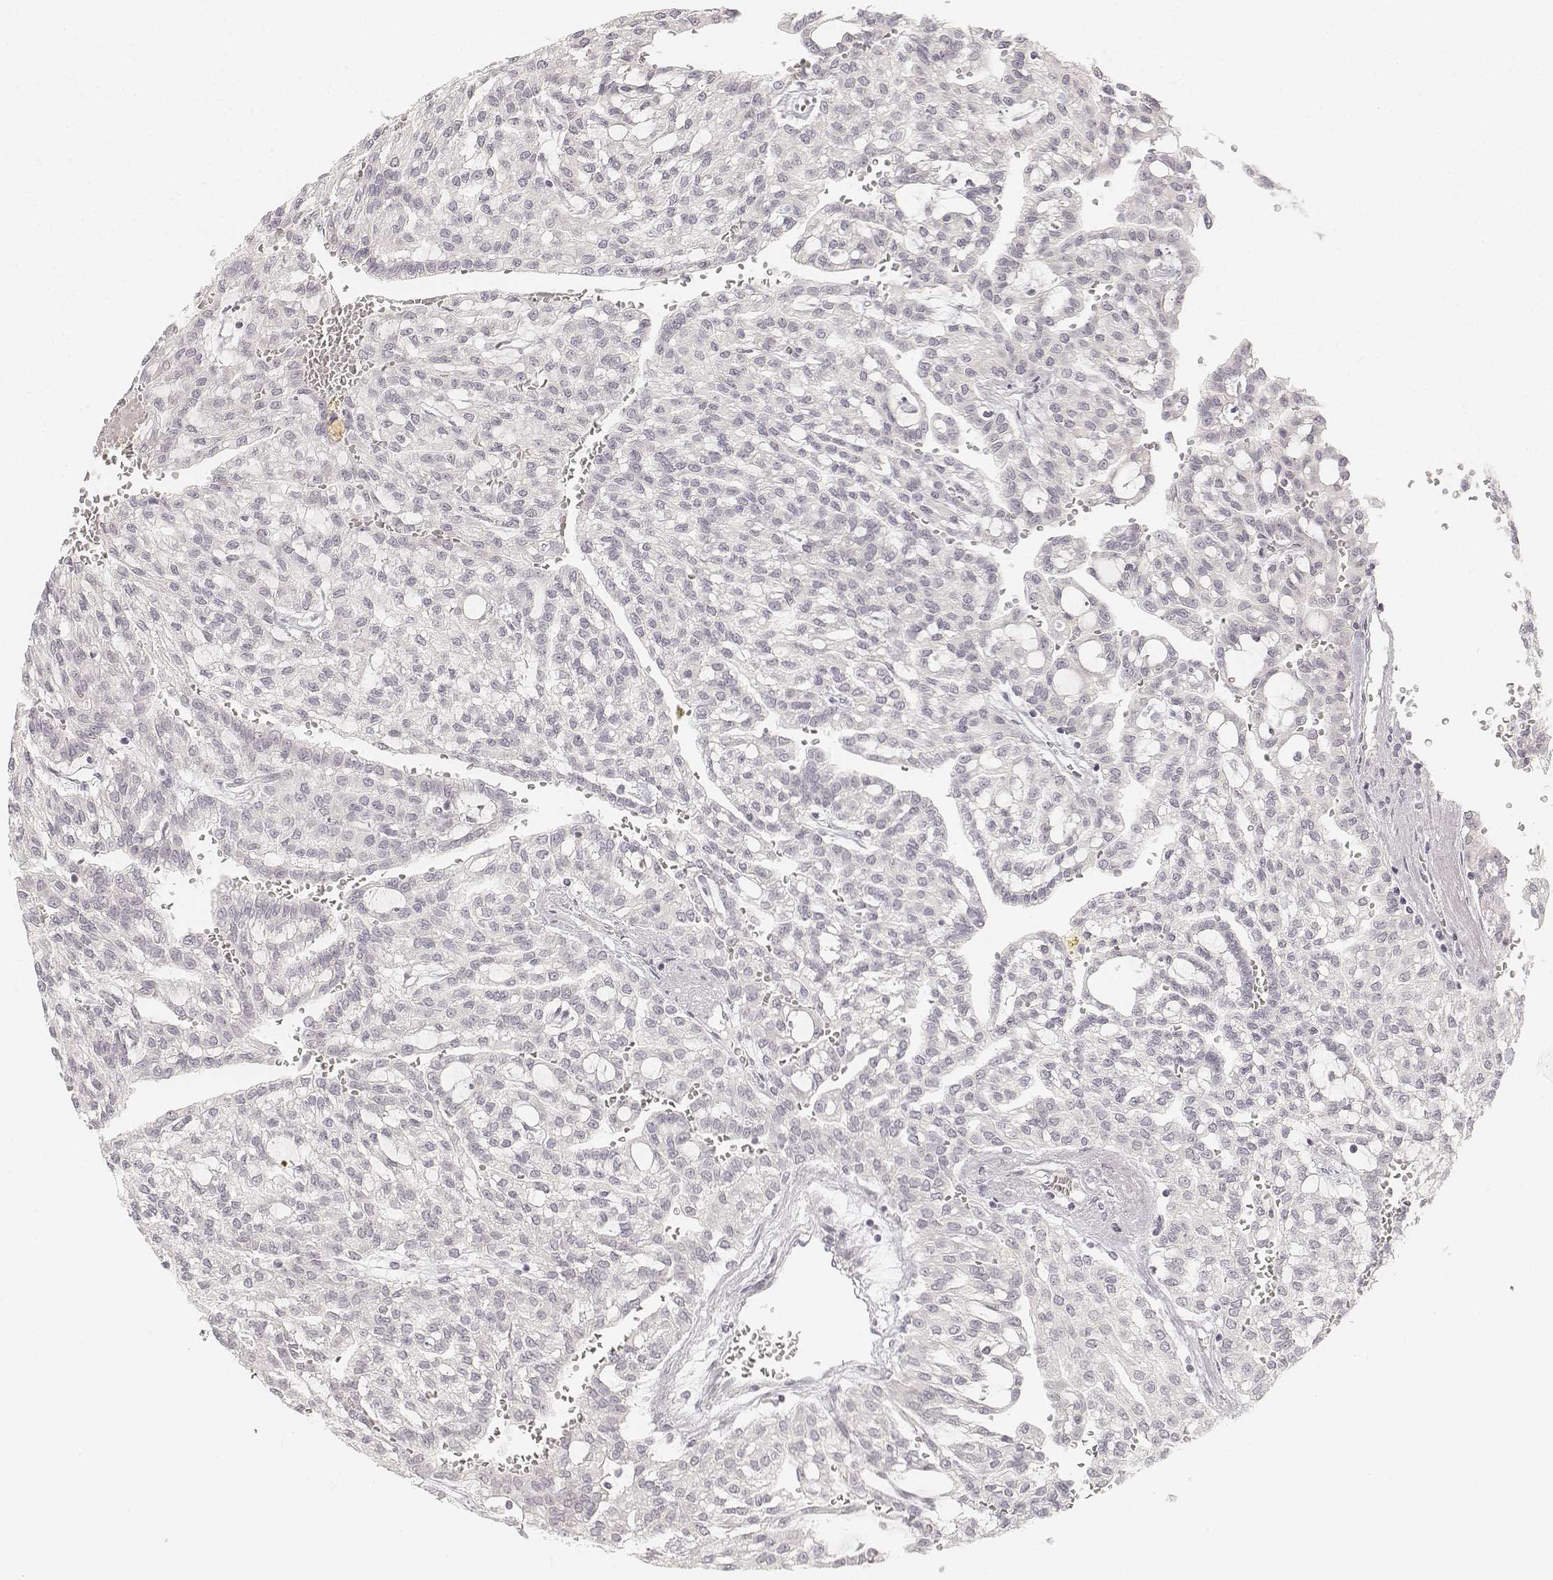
{"staining": {"intensity": "negative", "quantity": "none", "location": "none"}, "tissue": "renal cancer", "cell_type": "Tumor cells", "image_type": "cancer", "snomed": [{"axis": "morphology", "description": "Adenocarcinoma, NOS"}, {"axis": "topography", "description": "Kidney"}], "caption": "Tumor cells show no significant expression in renal cancer (adenocarcinoma). The staining is performed using DAB brown chromogen with nuclei counter-stained in using hematoxylin.", "gene": "DSG4", "patient": {"sex": "male", "age": 63}}